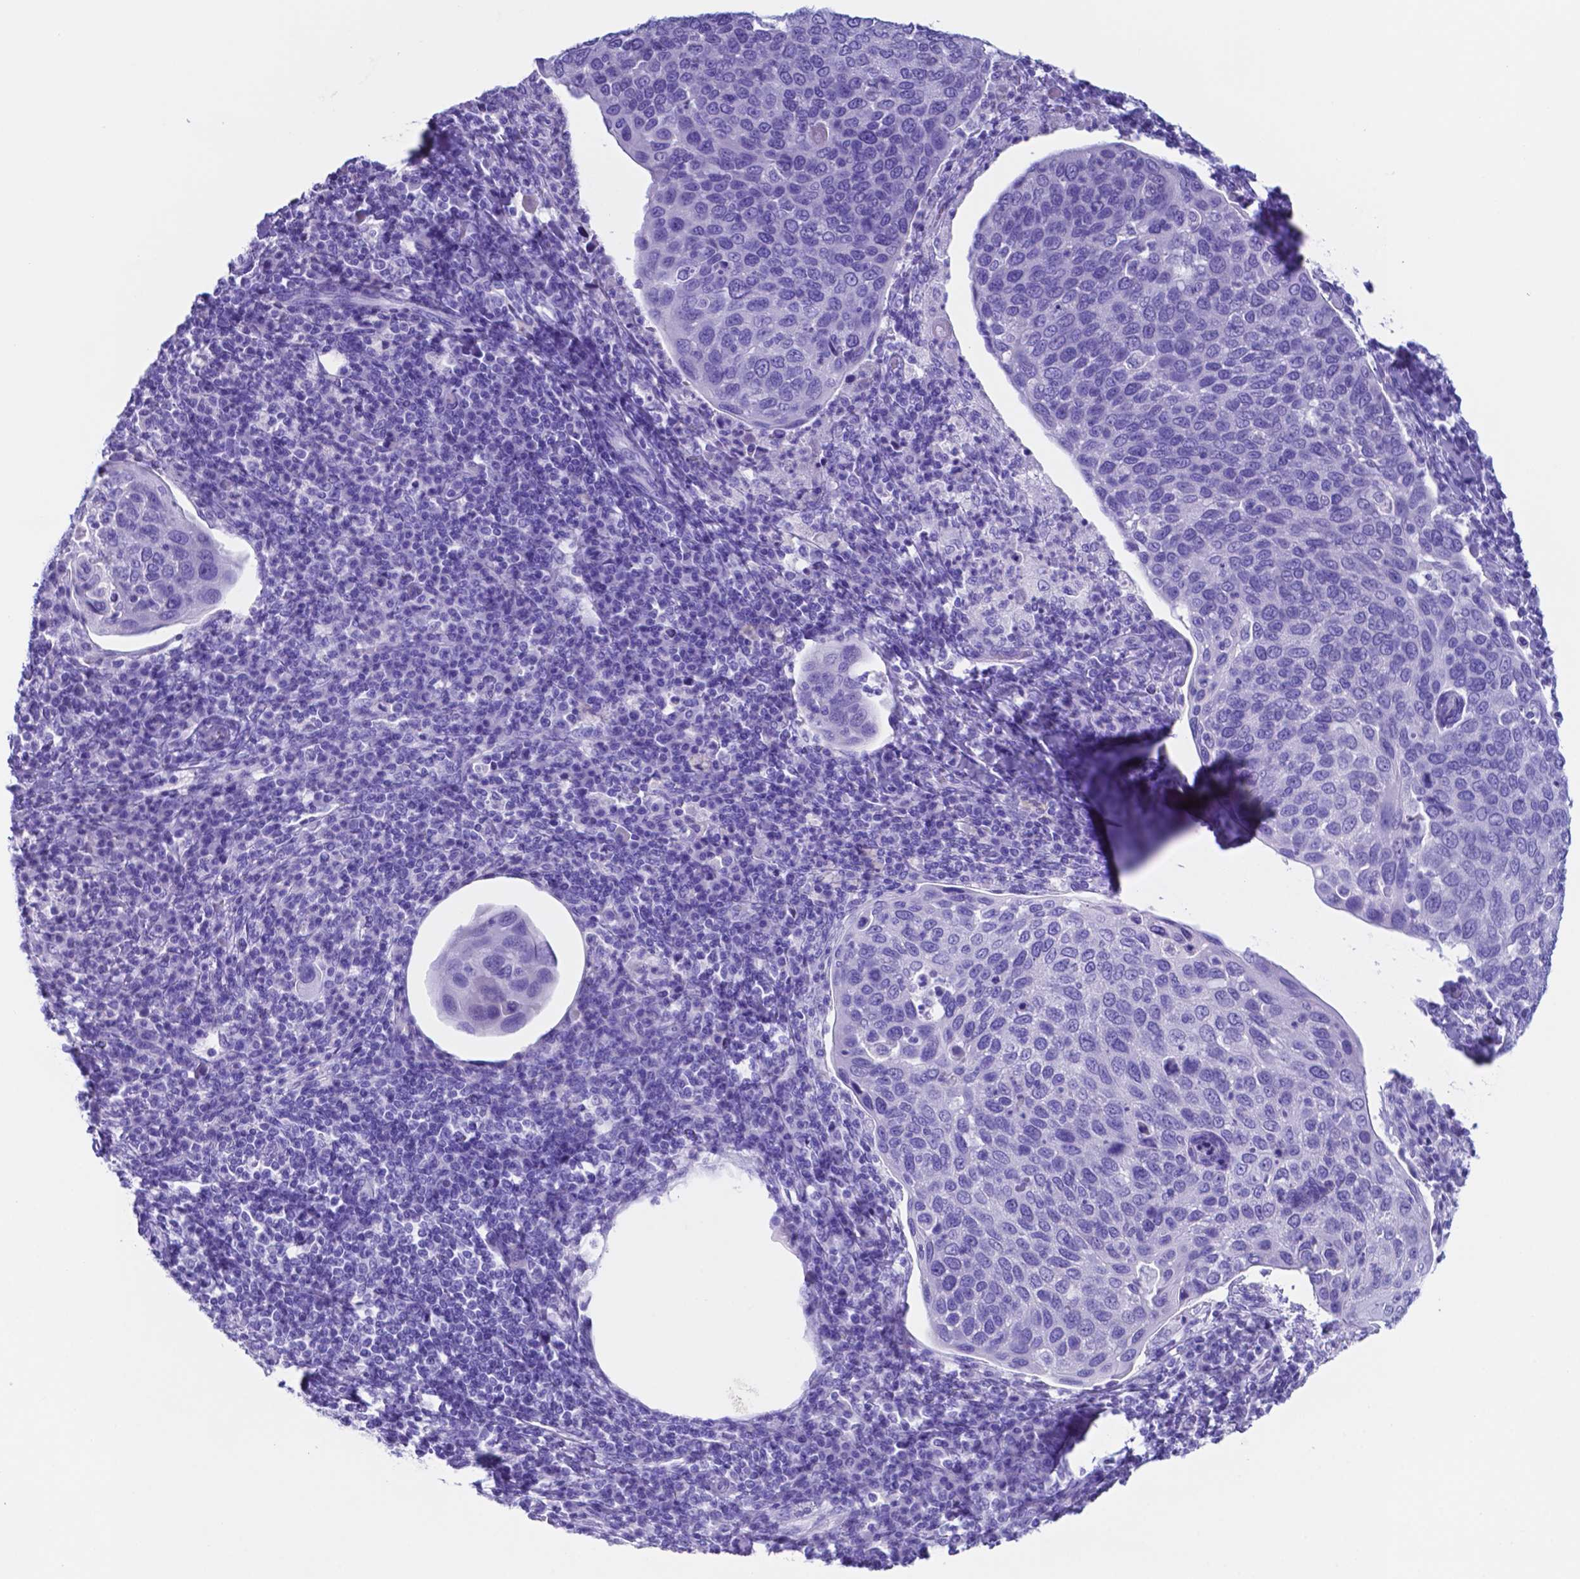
{"staining": {"intensity": "negative", "quantity": "none", "location": "none"}, "tissue": "cervical cancer", "cell_type": "Tumor cells", "image_type": "cancer", "snomed": [{"axis": "morphology", "description": "Squamous cell carcinoma, NOS"}, {"axis": "topography", "description": "Cervix"}], "caption": "Immunohistochemistry (IHC) histopathology image of neoplastic tissue: squamous cell carcinoma (cervical) stained with DAB (3,3'-diaminobenzidine) demonstrates no significant protein staining in tumor cells.", "gene": "DNAAF8", "patient": {"sex": "female", "age": 54}}